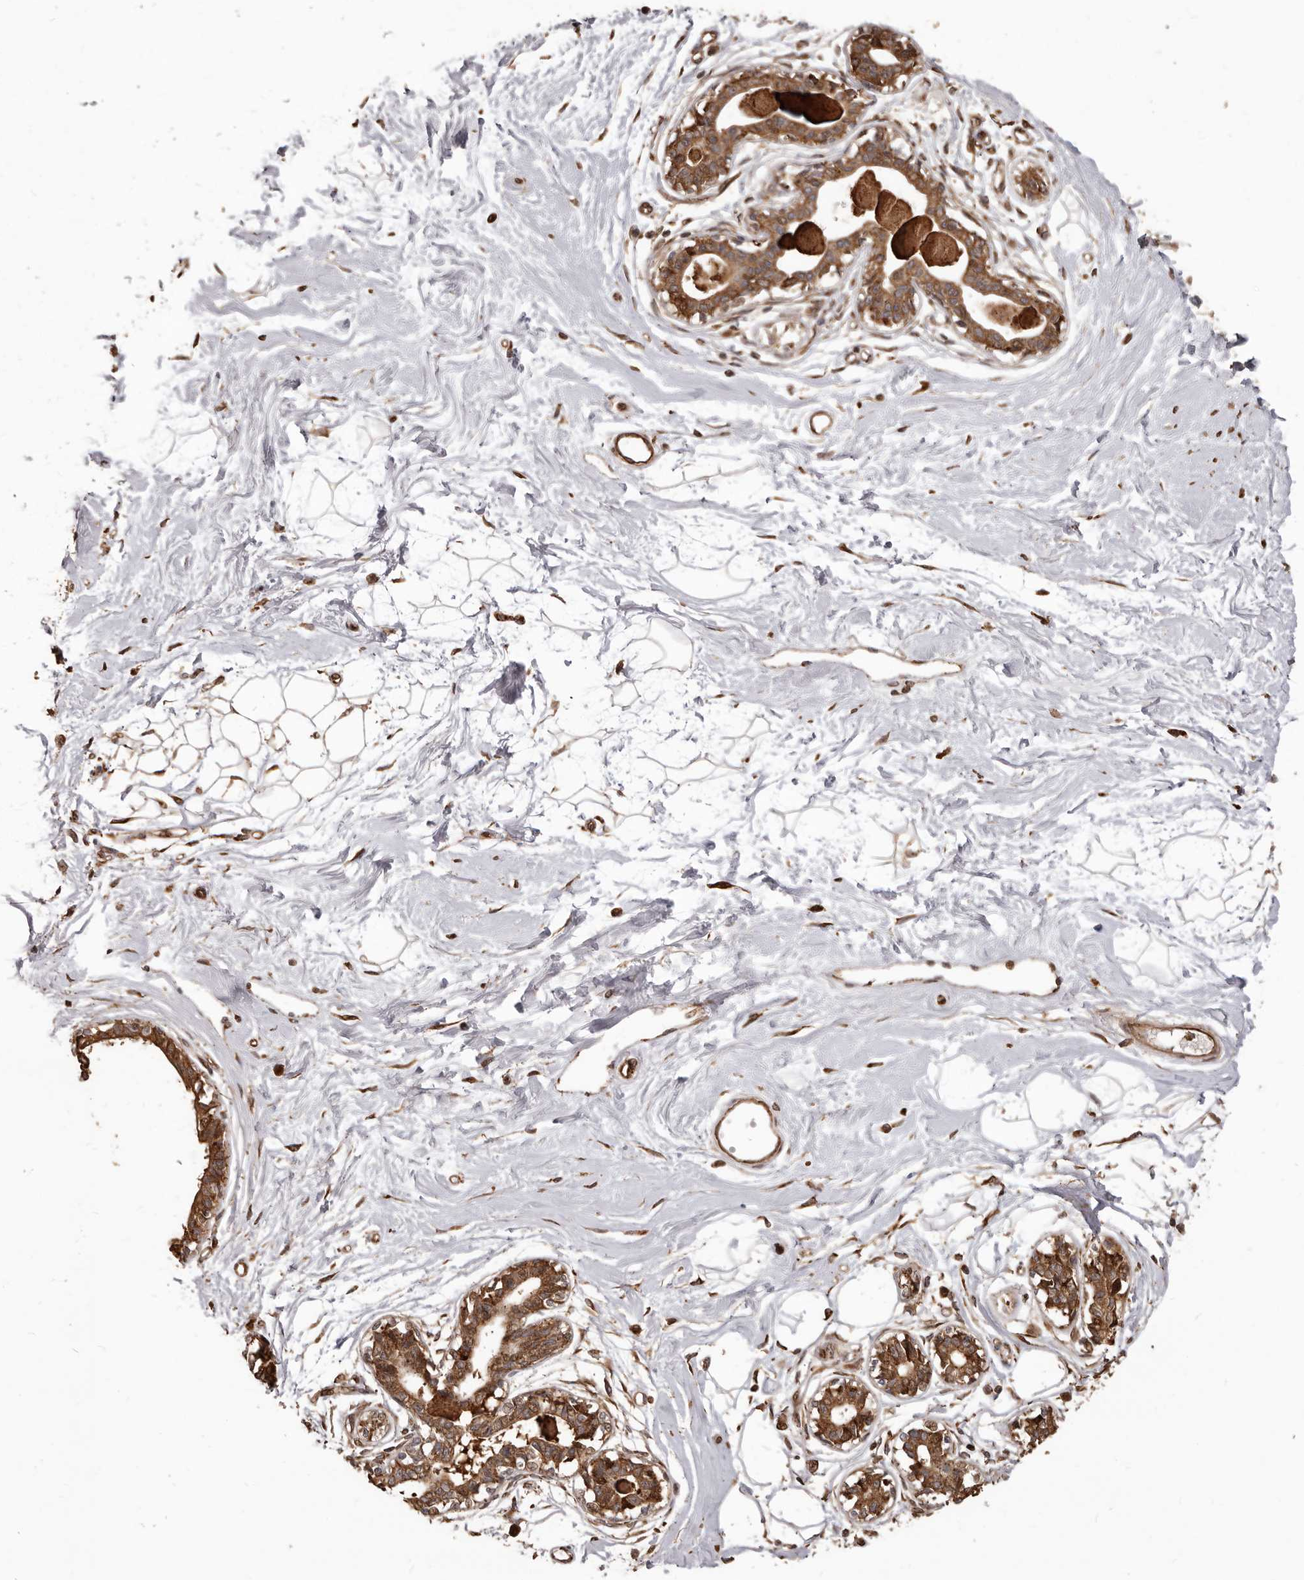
{"staining": {"intensity": "weak", "quantity": ">75%", "location": "cytoplasmic/membranous"}, "tissue": "breast", "cell_type": "Adipocytes", "image_type": "normal", "snomed": [{"axis": "morphology", "description": "Normal tissue, NOS"}, {"axis": "topography", "description": "Breast"}], "caption": "There is low levels of weak cytoplasmic/membranous staining in adipocytes of benign breast, as demonstrated by immunohistochemical staining (brown color).", "gene": "MTO1", "patient": {"sex": "female", "age": 45}}